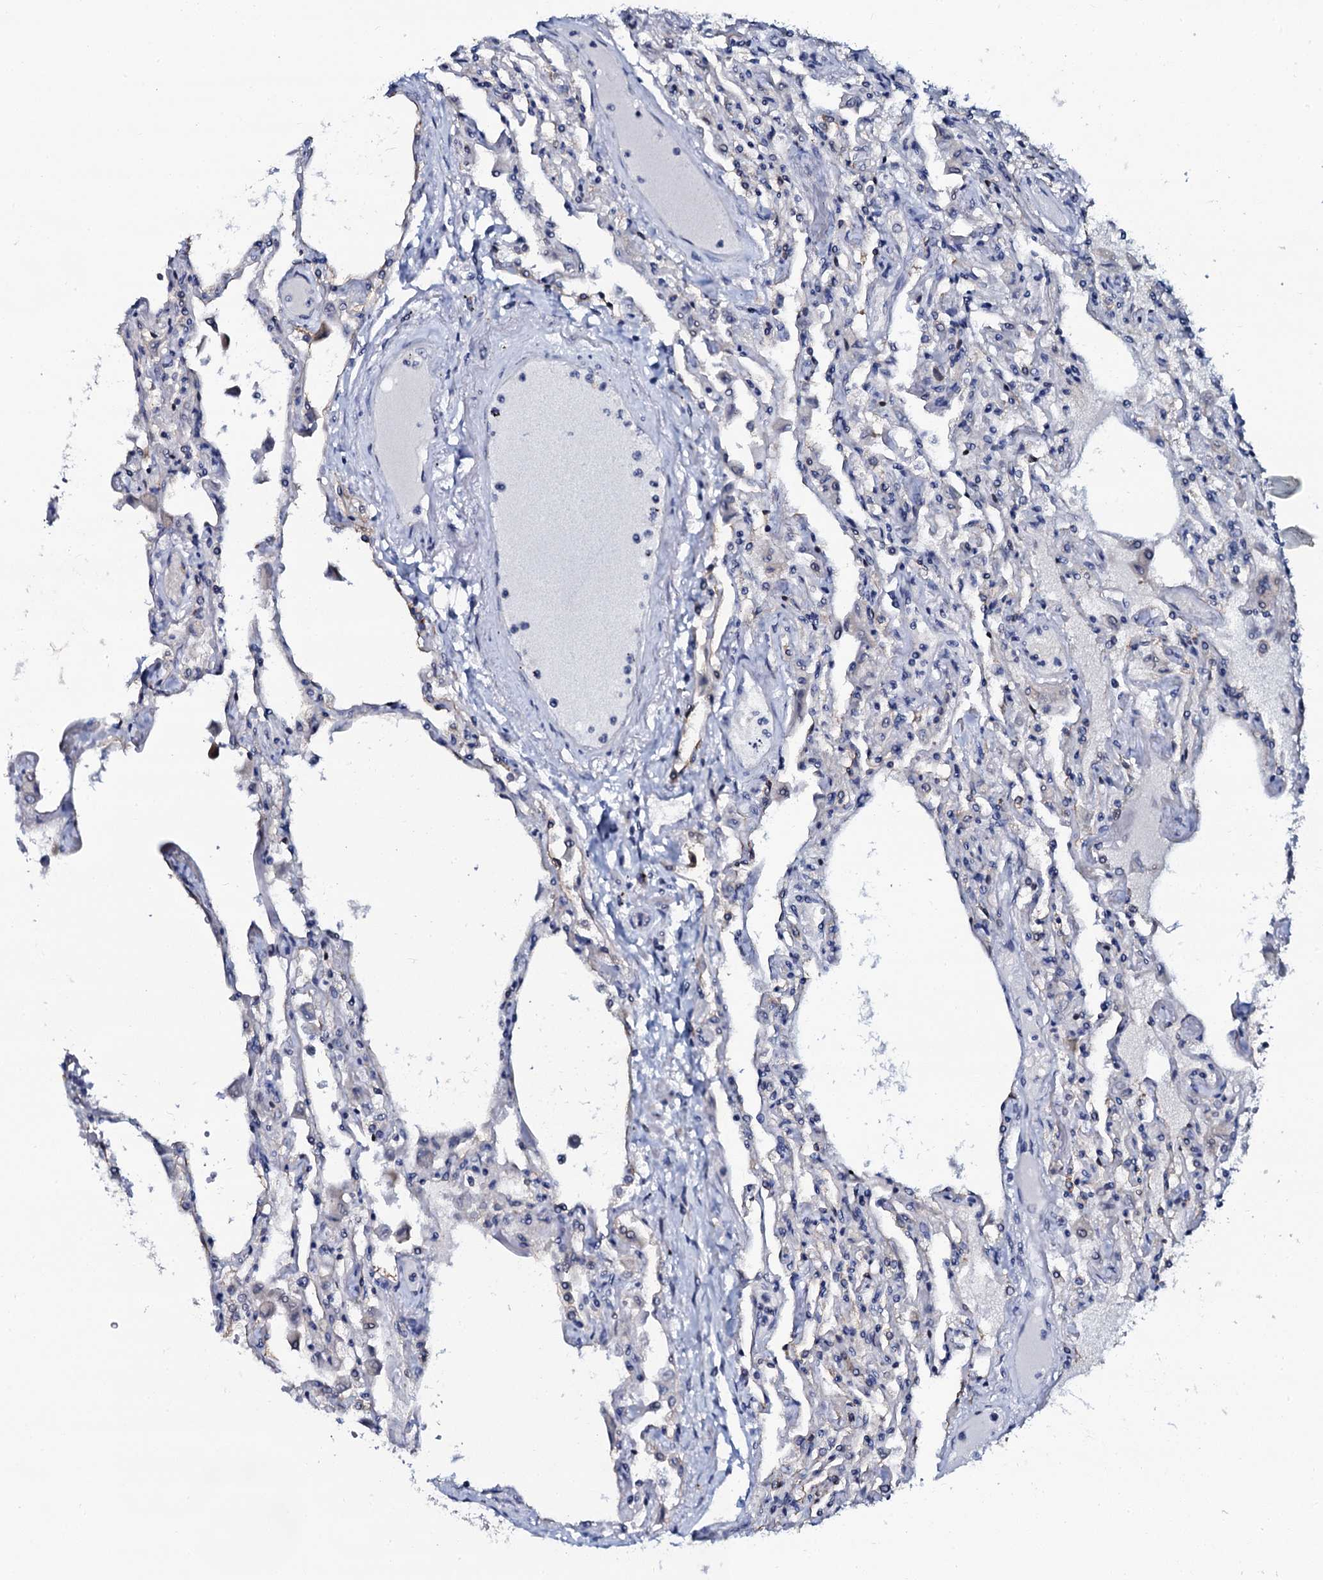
{"staining": {"intensity": "negative", "quantity": "none", "location": "none"}, "tissue": "lung", "cell_type": "Alveolar cells", "image_type": "normal", "snomed": [{"axis": "morphology", "description": "Normal tissue, NOS"}, {"axis": "topography", "description": "Bronchus"}, {"axis": "topography", "description": "Lung"}], "caption": "Immunohistochemistry micrograph of normal lung: lung stained with DAB (3,3'-diaminobenzidine) demonstrates no significant protein staining in alveolar cells.", "gene": "C10orf88", "patient": {"sex": "female", "age": 49}}